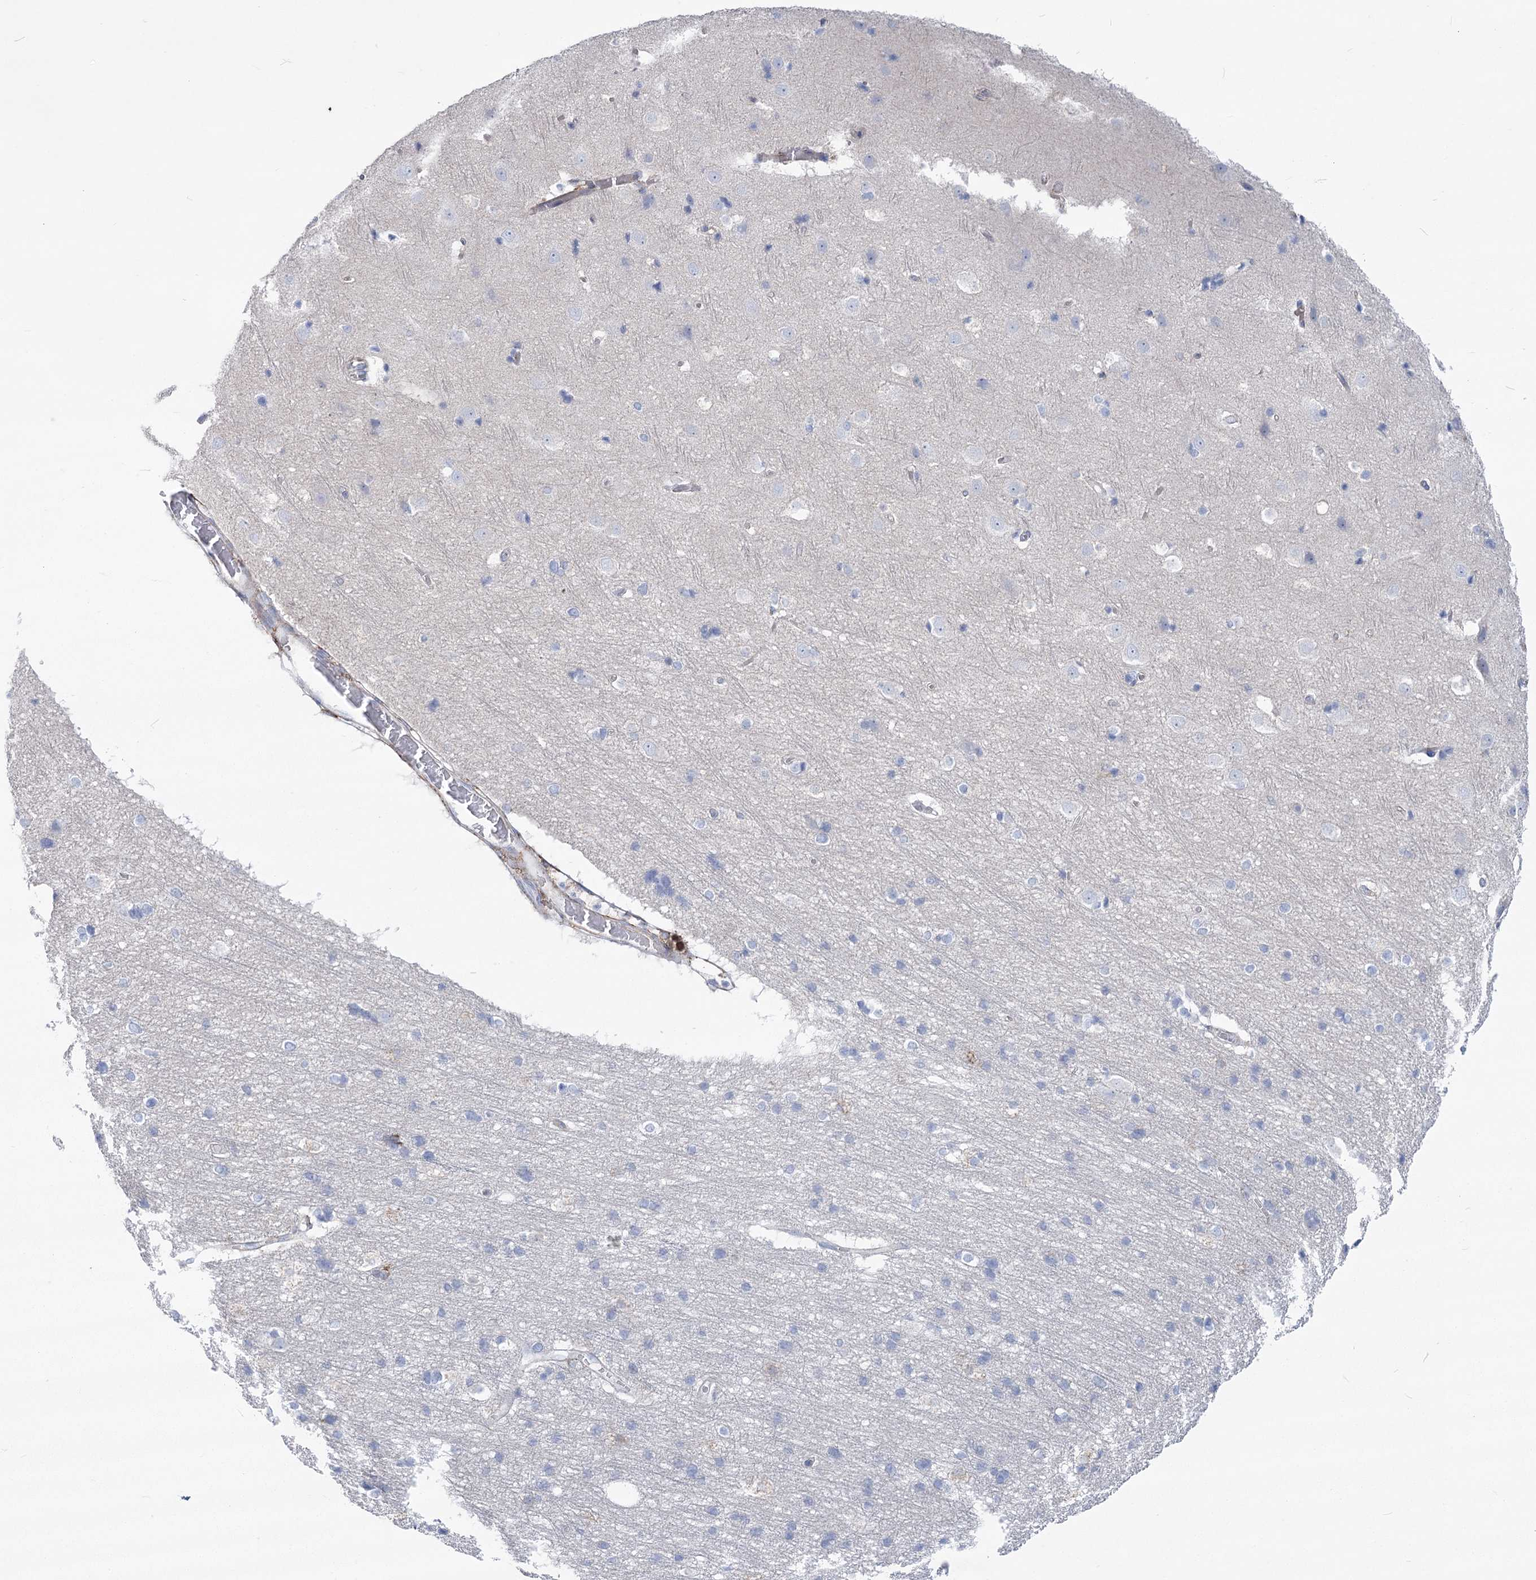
{"staining": {"intensity": "negative", "quantity": "none", "location": "none"}, "tissue": "cerebral cortex", "cell_type": "Endothelial cells", "image_type": "normal", "snomed": [{"axis": "morphology", "description": "Normal tissue, NOS"}, {"axis": "topography", "description": "Cerebral cortex"}], "caption": "High magnification brightfield microscopy of benign cerebral cortex stained with DAB (brown) and counterstained with hematoxylin (blue): endothelial cells show no significant staining. (Brightfield microscopy of DAB immunohistochemistry at high magnification).", "gene": "YTHDC2", "patient": {"sex": "male", "age": 54}}